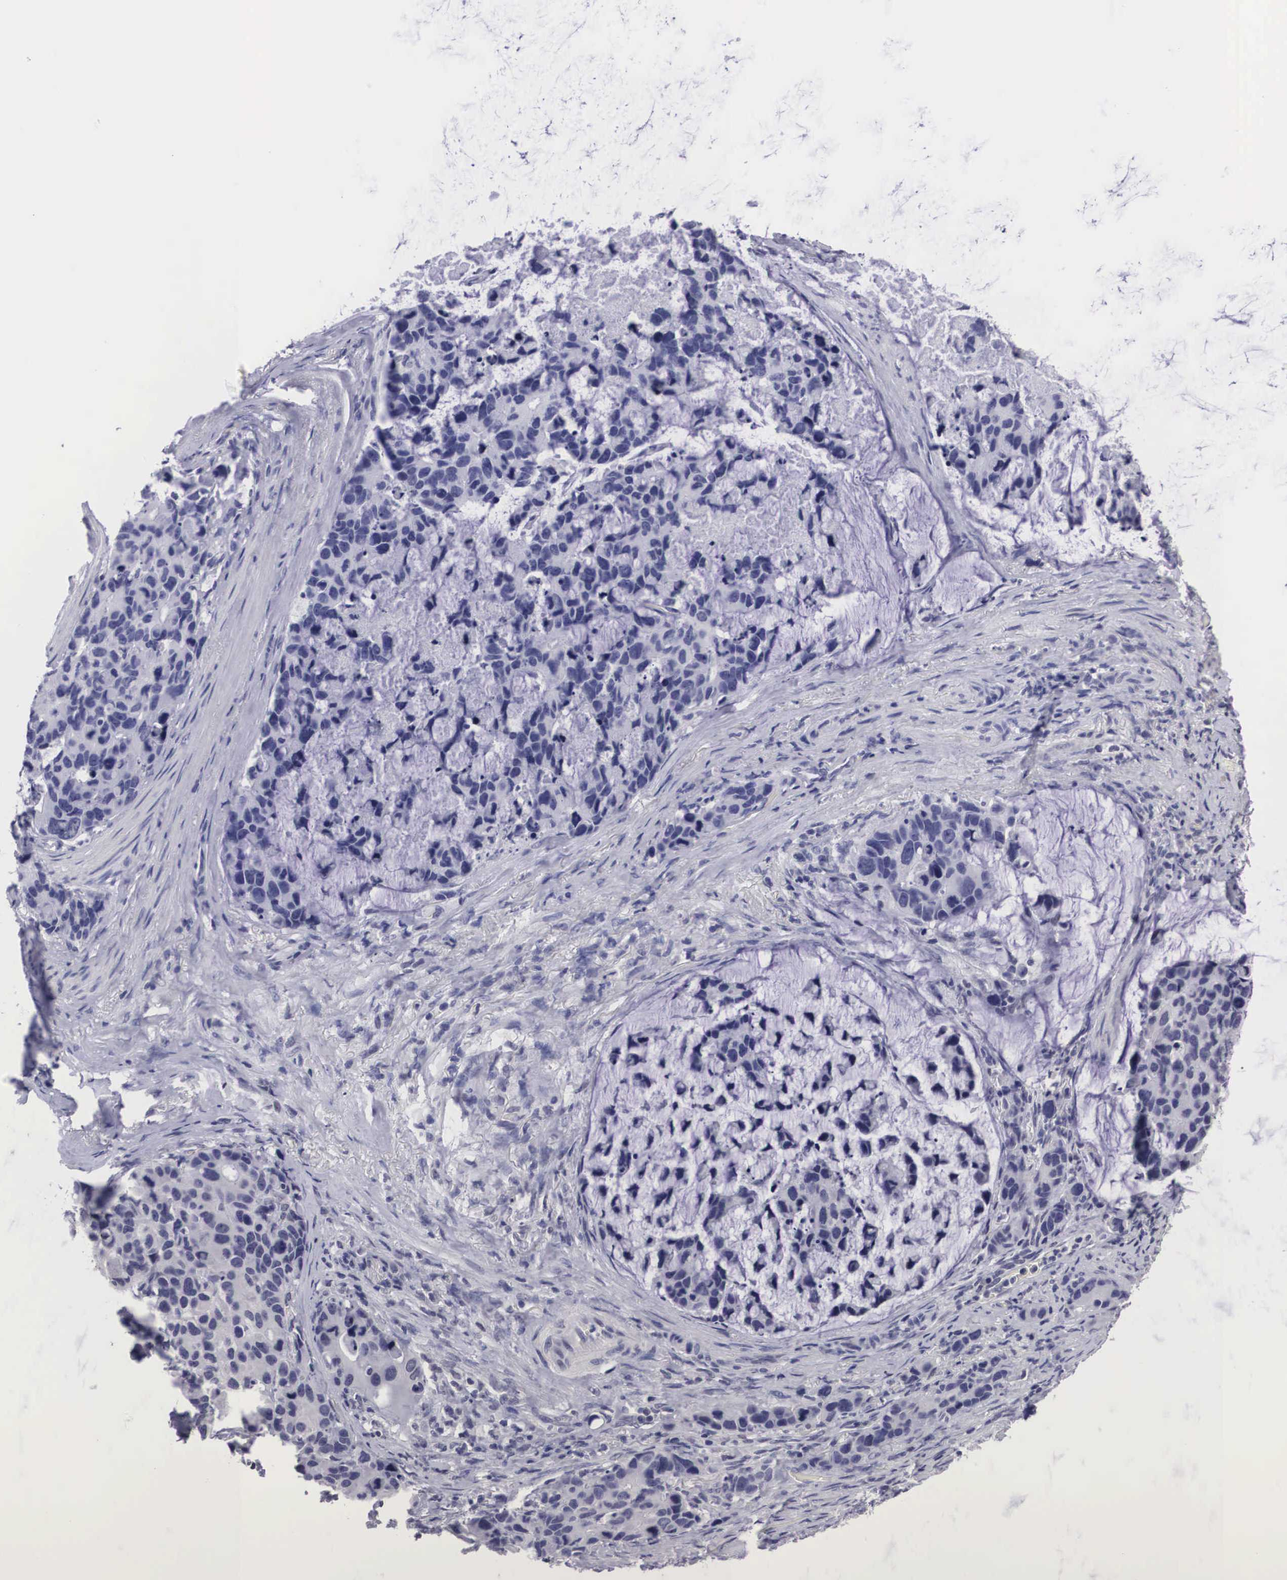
{"staining": {"intensity": "negative", "quantity": "none", "location": "none"}, "tissue": "stomach cancer", "cell_type": "Tumor cells", "image_type": "cancer", "snomed": [{"axis": "morphology", "description": "Adenocarcinoma, NOS"}, {"axis": "topography", "description": "Stomach, upper"}], "caption": "The image exhibits no significant positivity in tumor cells of stomach adenocarcinoma. (Stains: DAB IHC with hematoxylin counter stain, Microscopy: brightfield microscopy at high magnification).", "gene": "C22orf31", "patient": {"sex": "male", "age": 71}}